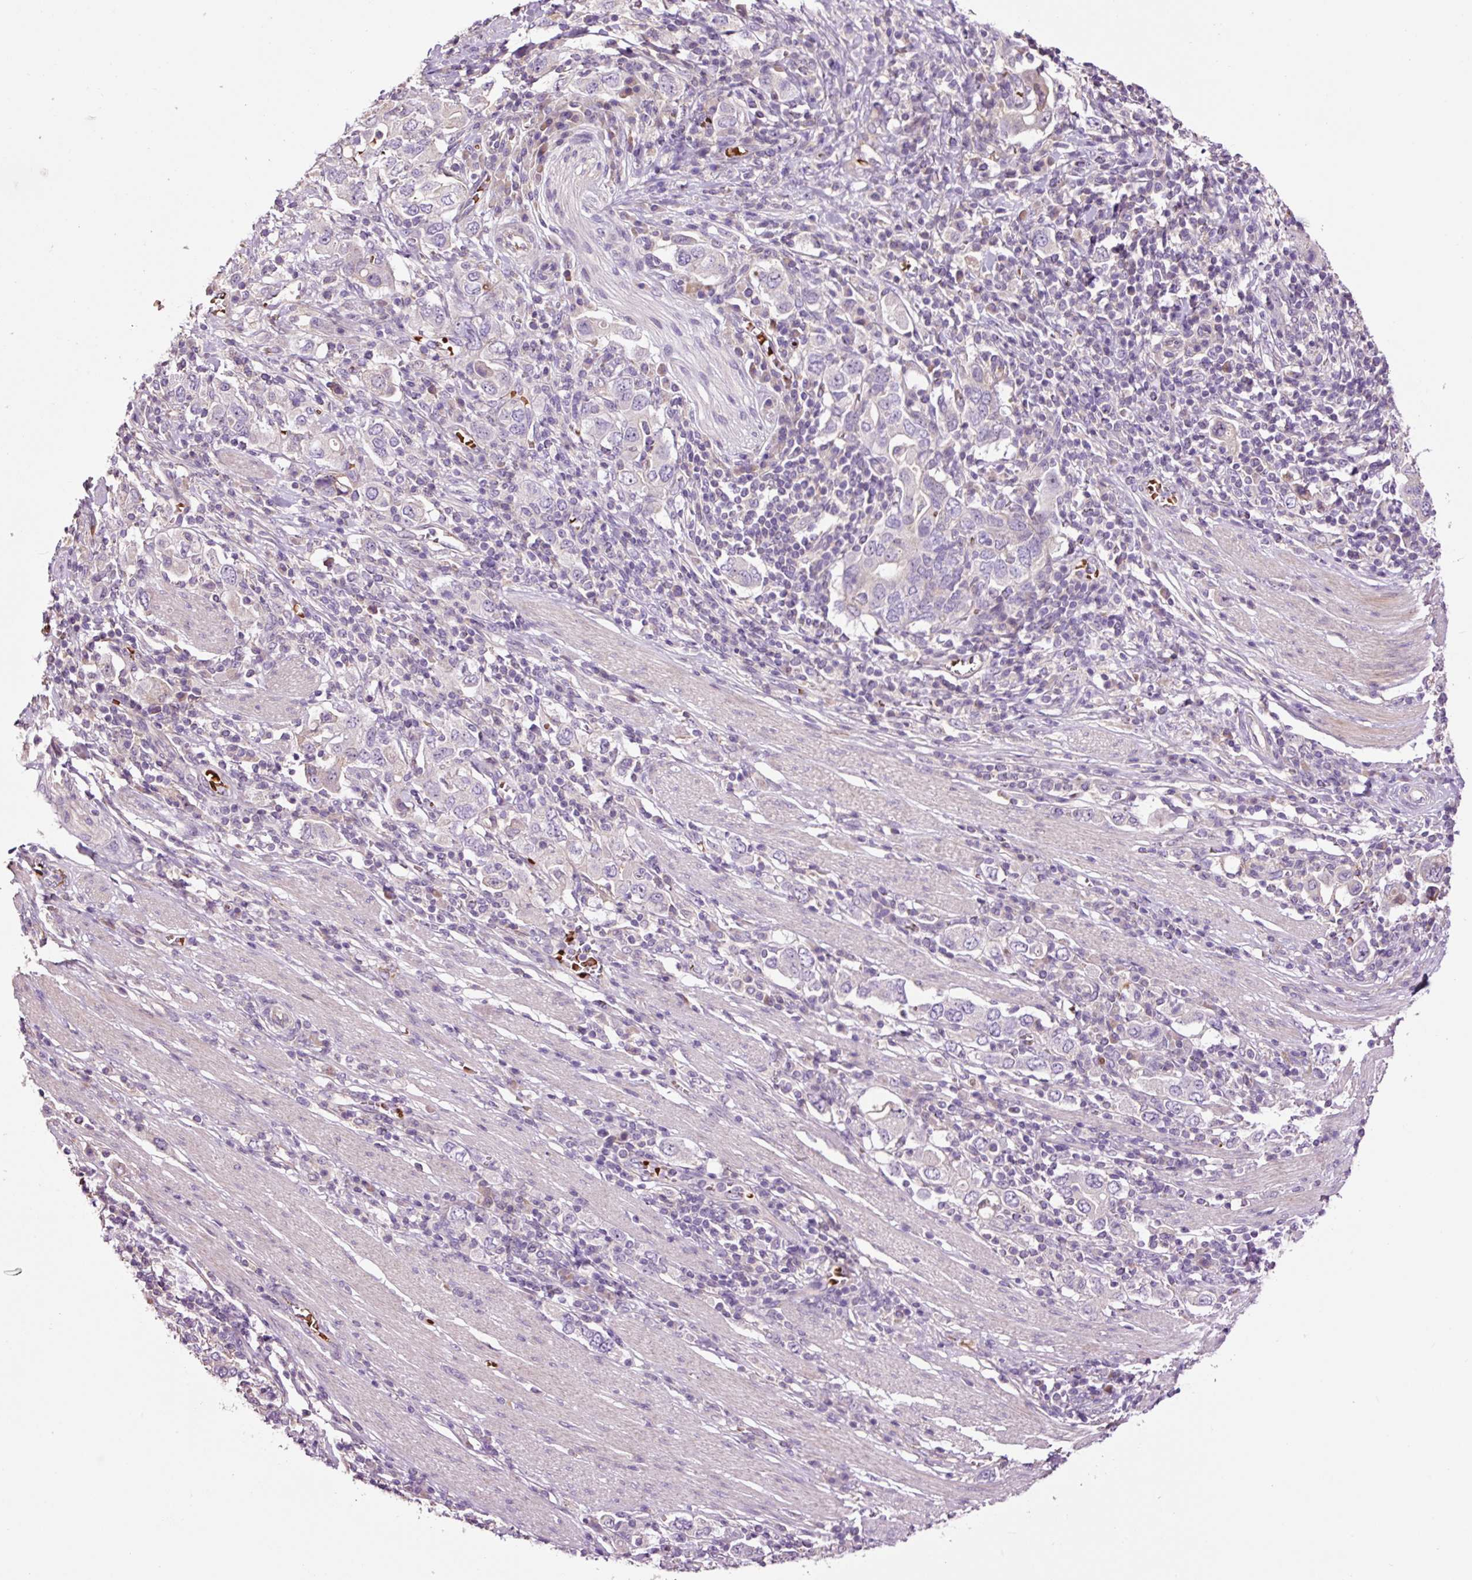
{"staining": {"intensity": "negative", "quantity": "none", "location": "none"}, "tissue": "stomach cancer", "cell_type": "Tumor cells", "image_type": "cancer", "snomed": [{"axis": "morphology", "description": "Adenocarcinoma, NOS"}, {"axis": "topography", "description": "Stomach, upper"}, {"axis": "topography", "description": "Stomach"}], "caption": "A photomicrograph of stomach cancer stained for a protein reveals no brown staining in tumor cells.", "gene": "TMEM235", "patient": {"sex": "male", "age": 62}}